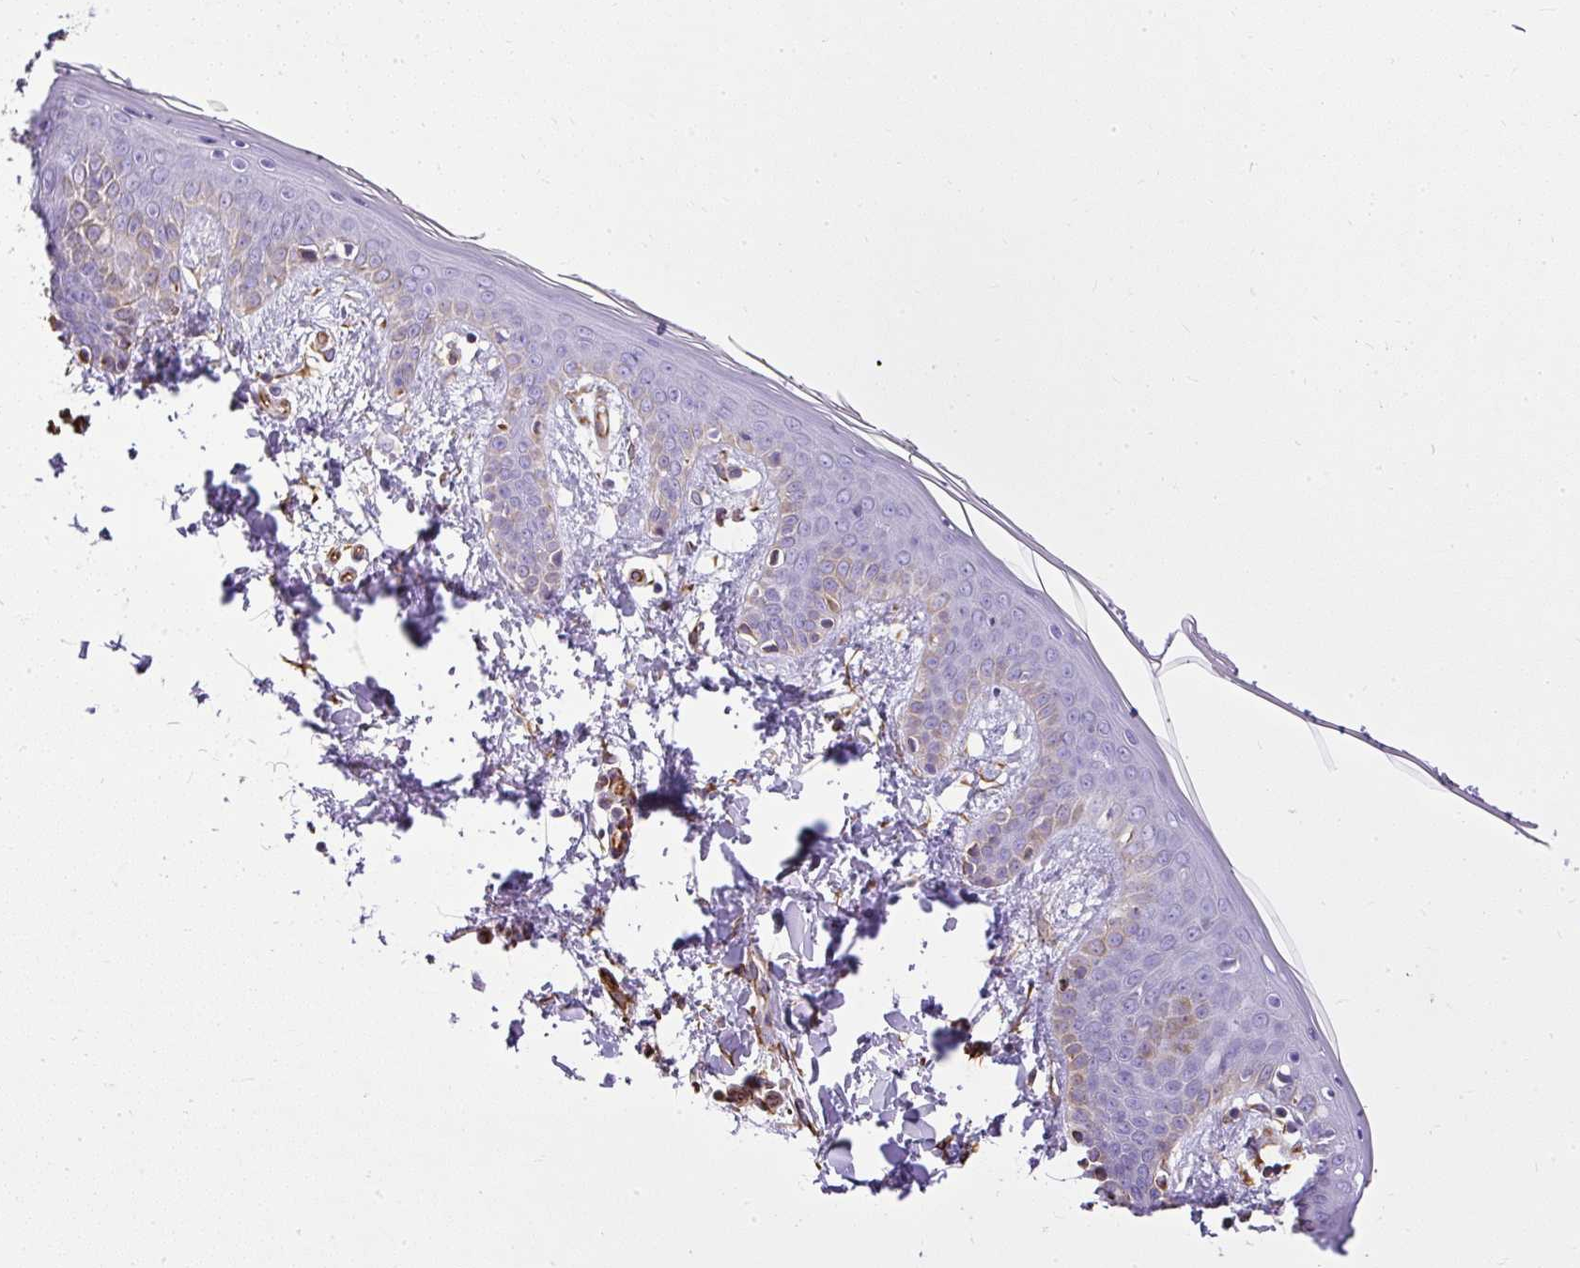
{"staining": {"intensity": "strong", "quantity": ">75%", "location": "cytoplasmic/membranous"}, "tissue": "skin", "cell_type": "Fibroblasts", "image_type": "normal", "snomed": [{"axis": "morphology", "description": "Normal tissue, NOS"}, {"axis": "topography", "description": "Skin"}], "caption": "Immunohistochemical staining of benign human skin reveals >75% levels of strong cytoplasmic/membranous protein staining in approximately >75% of fibroblasts. (DAB IHC with brightfield microscopy, high magnification).", "gene": "PLS1", "patient": {"sex": "female", "age": 34}}